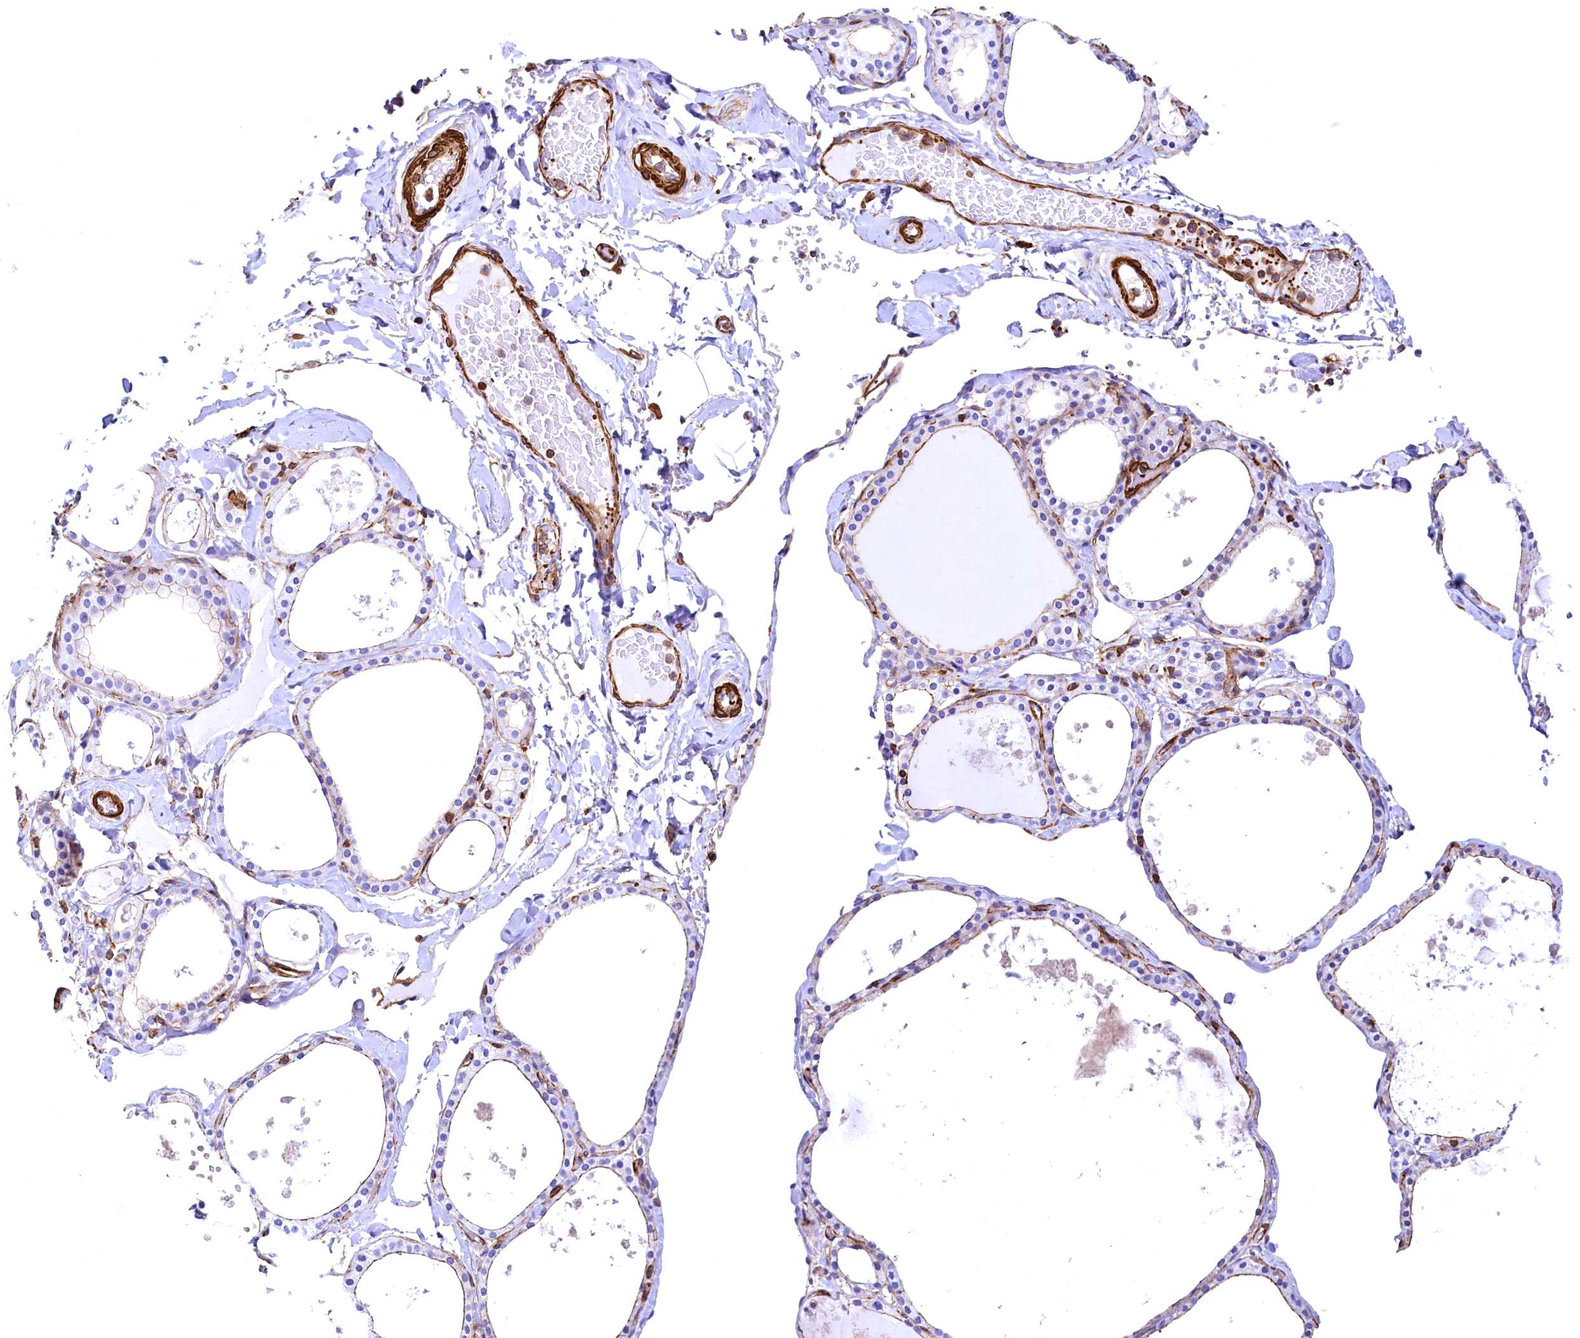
{"staining": {"intensity": "moderate", "quantity": "<25%", "location": "cytoplasmic/membranous"}, "tissue": "thyroid gland", "cell_type": "Glandular cells", "image_type": "normal", "snomed": [{"axis": "morphology", "description": "Normal tissue, NOS"}, {"axis": "topography", "description": "Thyroid gland"}], "caption": "DAB immunohistochemical staining of normal thyroid gland exhibits moderate cytoplasmic/membranous protein staining in approximately <25% of glandular cells.", "gene": "THBS1", "patient": {"sex": "male", "age": 56}}